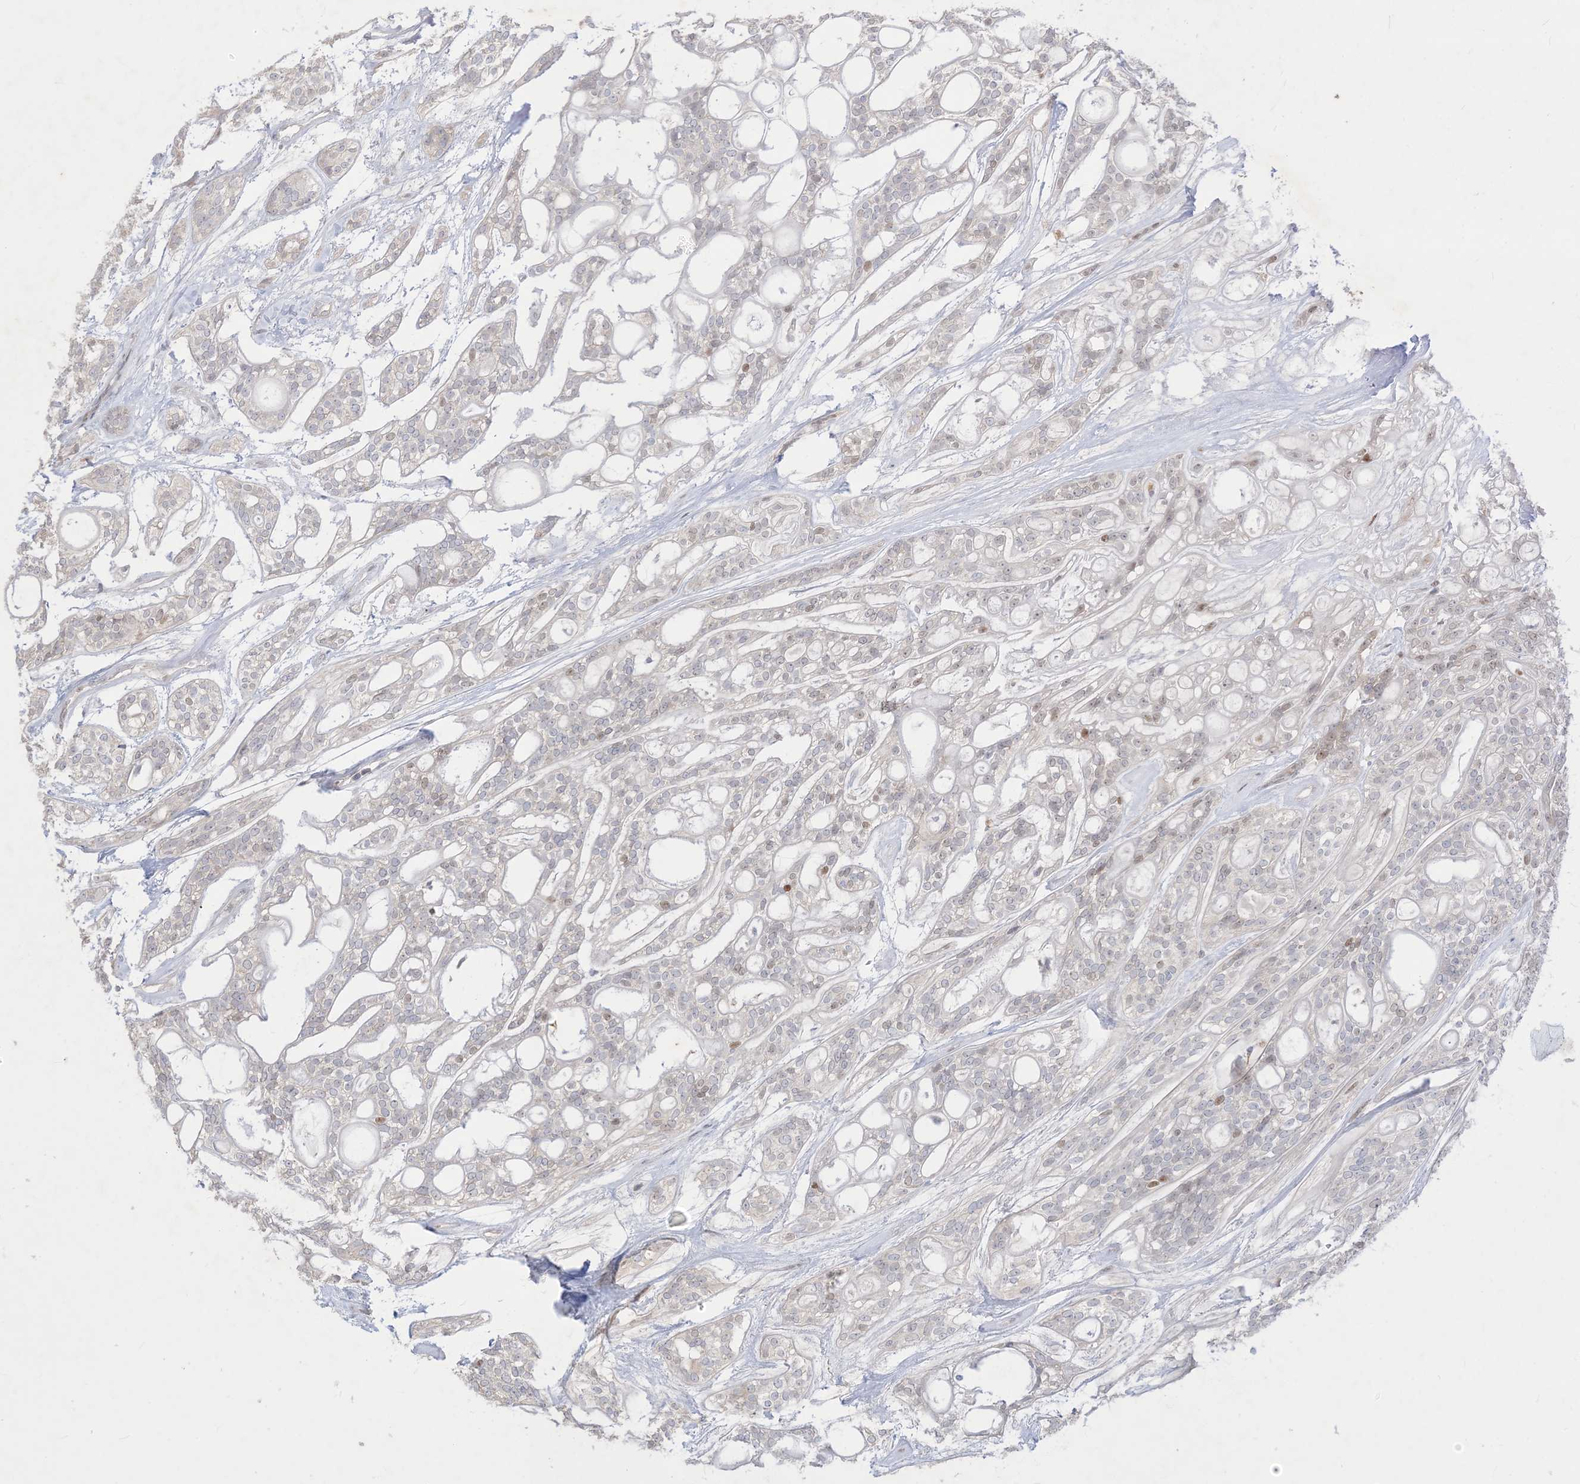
{"staining": {"intensity": "negative", "quantity": "none", "location": "none"}, "tissue": "head and neck cancer", "cell_type": "Tumor cells", "image_type": "cancer", "snomed": [{"axis": "morphology", "description": "Adenocarcinoma, NOS"}, {"axis": "topography", "description": "Head-Neck"}], "caption": "The IHC micrograph has no significant expression in tumor cells of head and neck cancer tissue. The staining is performed using DAB brown chromogen with nuclei counter-stained in using hematoxylin.", "gene": "BHLHE40", "patient": {"sex": "male", "age": 66}}